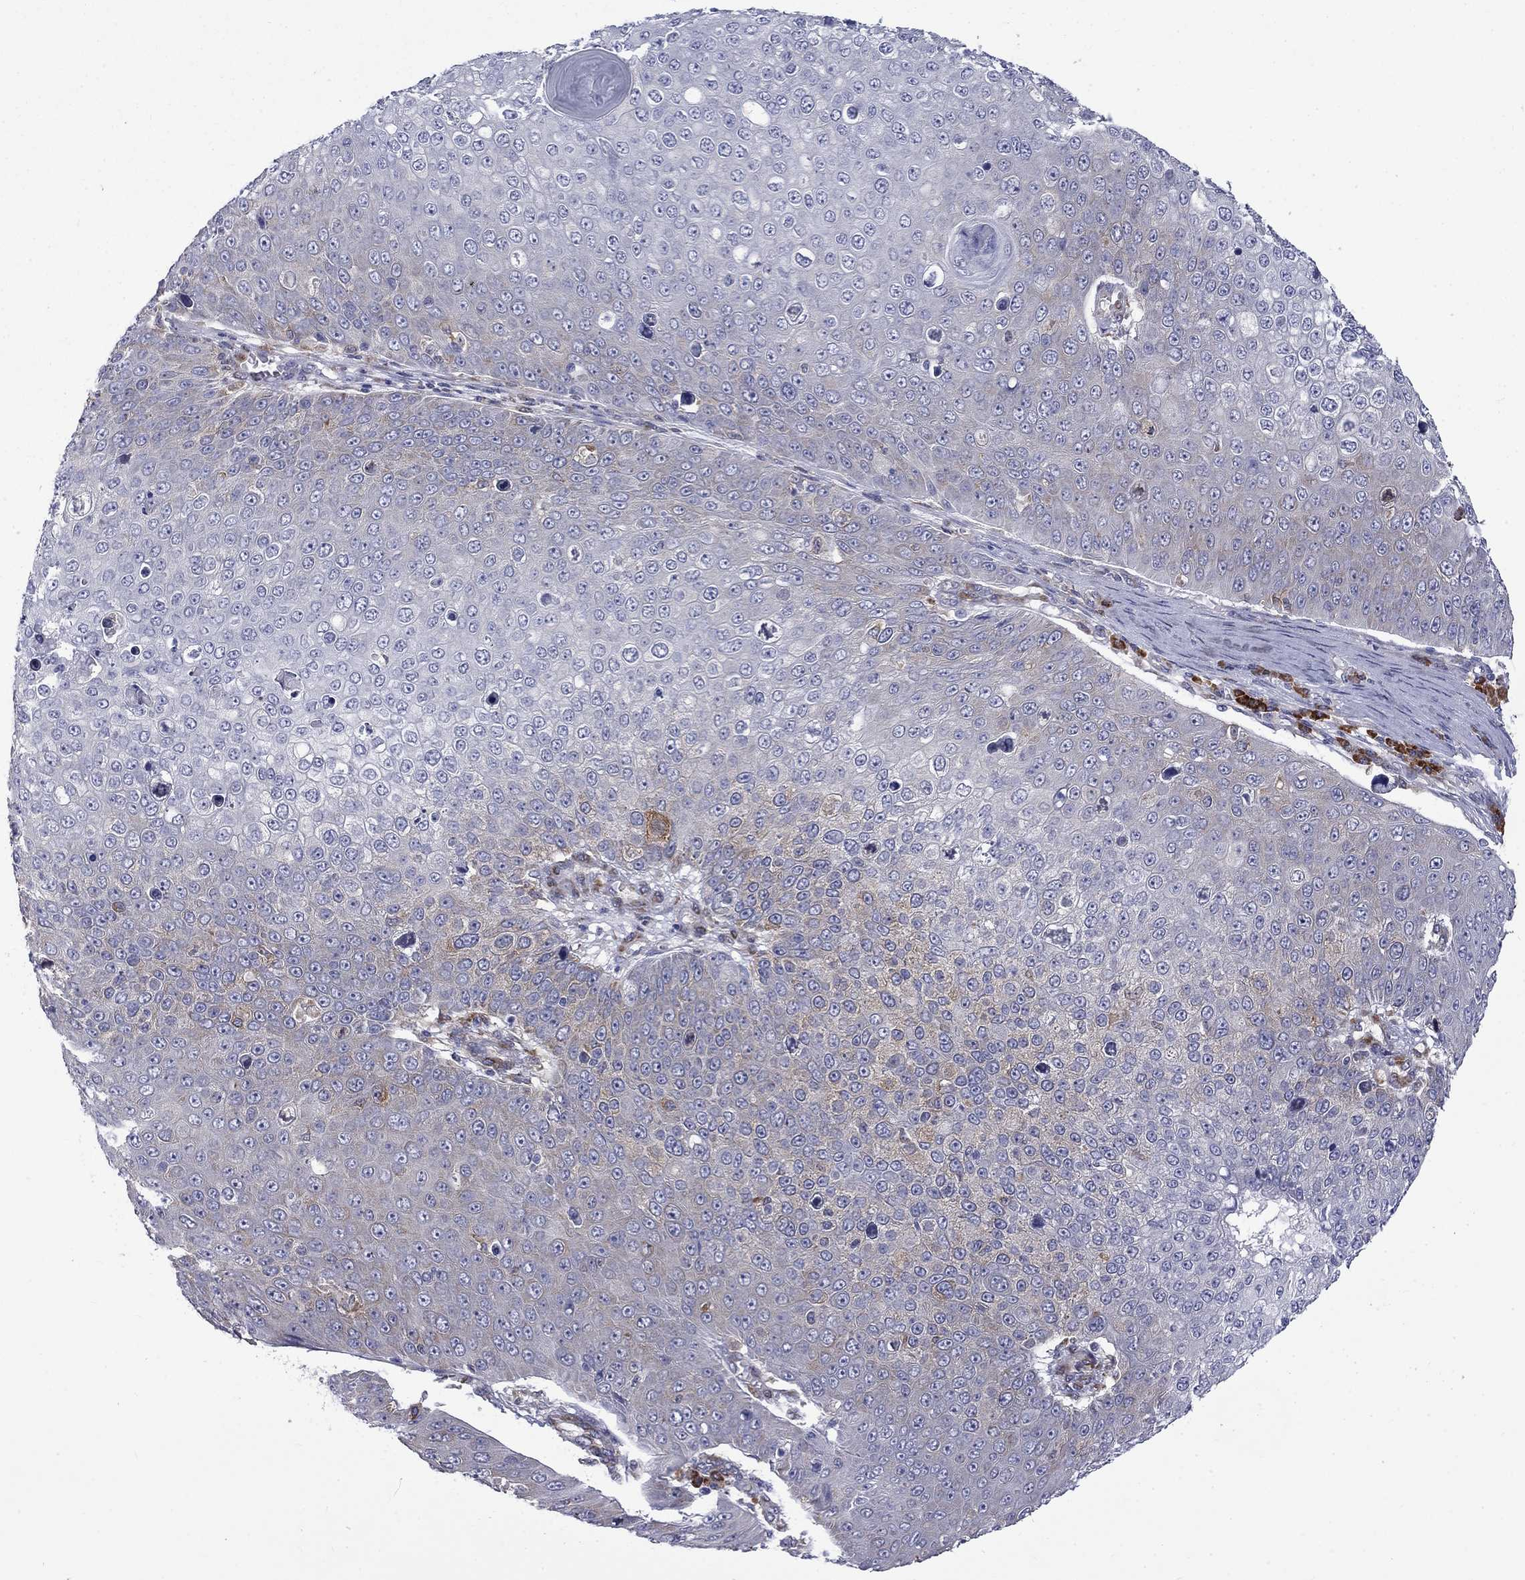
{"staining": {"intensity": "weak", "quantity": "<25%", "location": "cytoplasmic/membranous"}, "tissue": "skin cancer", "cell_type": "Tumor cells", "image_type": "cancer", "snomed": [{"axis": "morphology", "description": "Squamous cell carcinoma, NOS"}, {"axis": "topography", "description": "Skin"}], "caption": "Immunohistochemical staining of skin cancer (squamous cell carcinoma) displays no significant expression in tumor cells.", "gene": "PABPC4", "patient": {"sex": "male", "age": 71}}